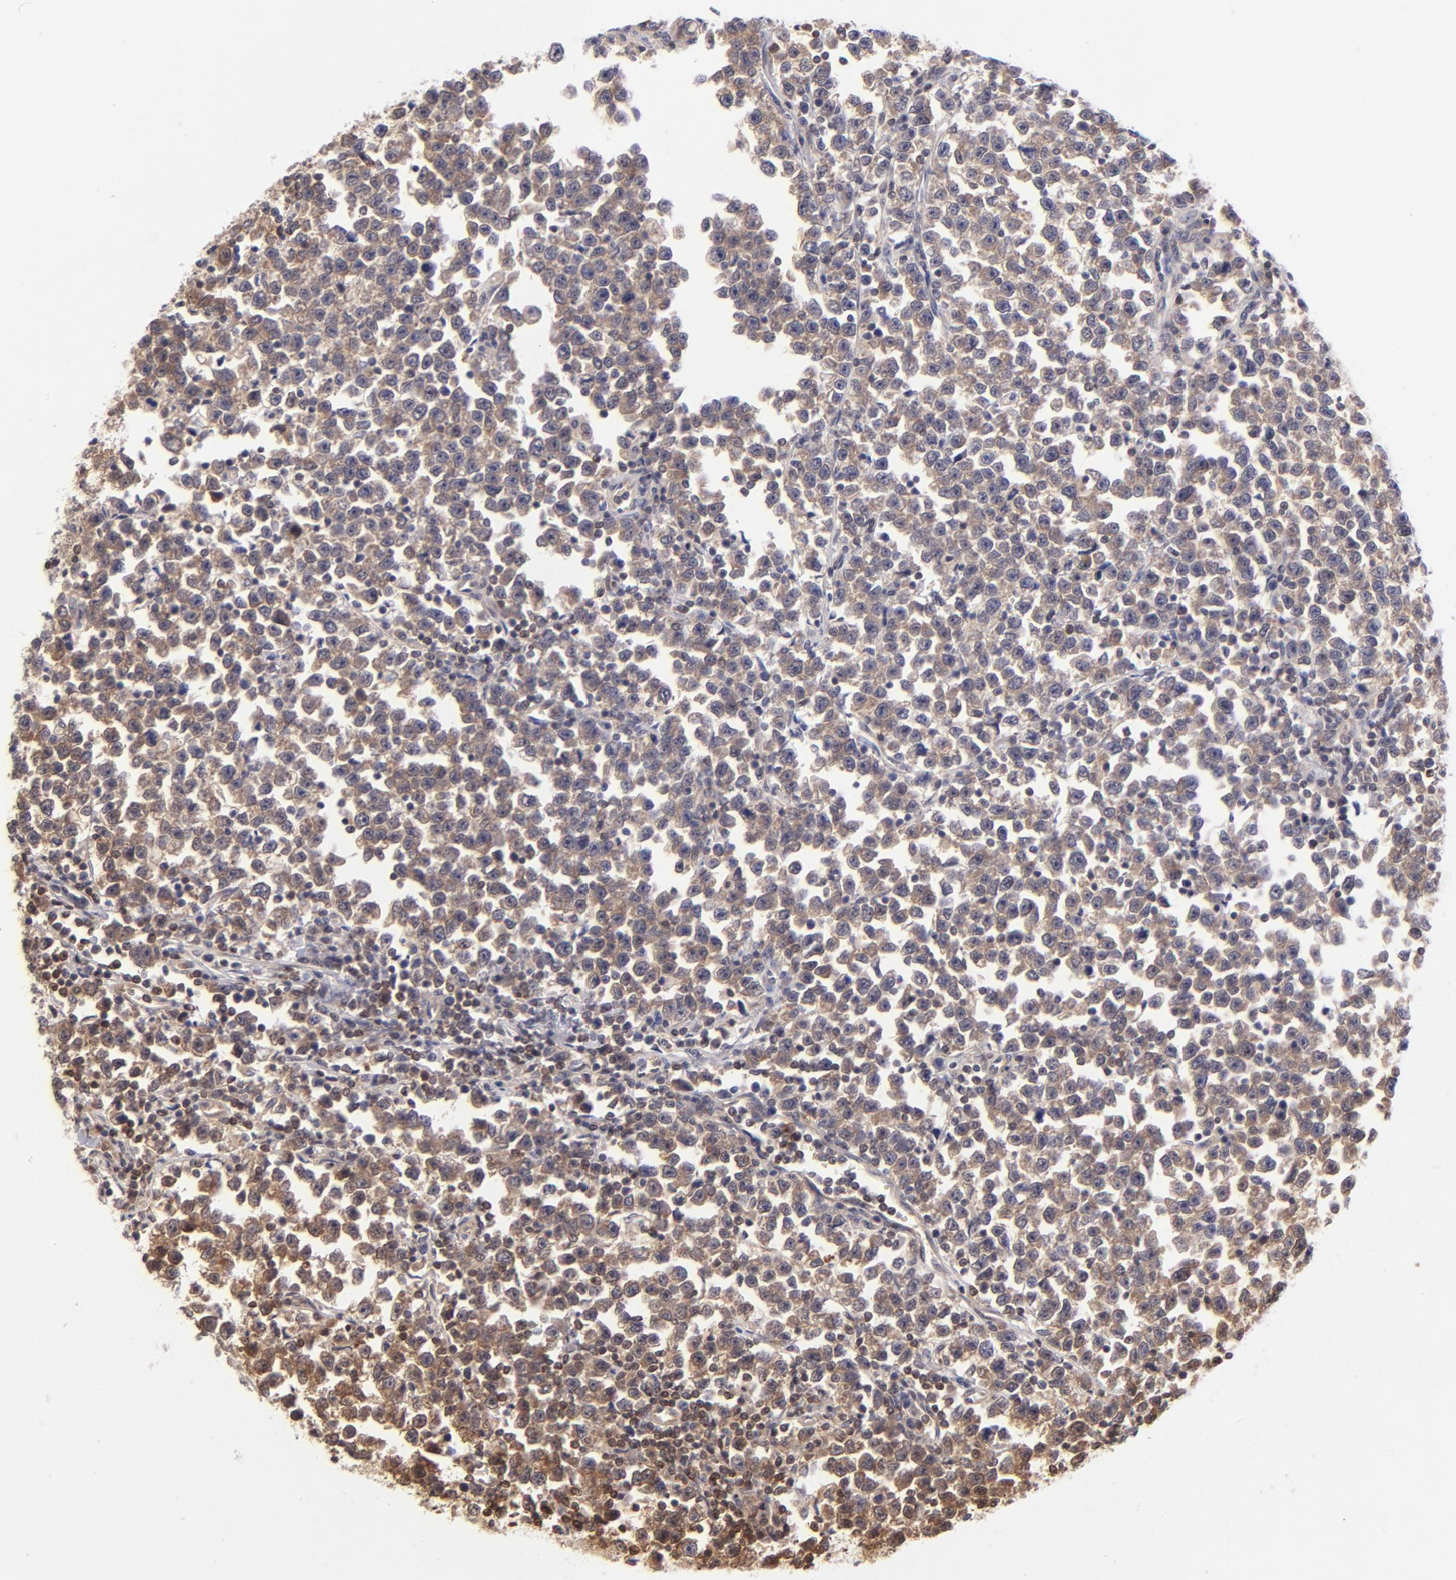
{"staining": {"intensity": "weak", "quantity": ">75%", "location": "cytoplasmic/membranous,nuclear"}, "tissue": "testis cancer", "cell_type": "Tumor cells", "image_type": "cancer", "snomed": [{"axis": "morphology", "description": "Seminoma, NOS"}, {"axis": "topography", "description": "Testis"}], "caption": "IHC staining of testis cancer, which demonstrates low levels of weak cytoplasmic/membranous and nuclear expression in approximately >75% of tumor cells indicating weak cytoplasmic/membranous and nuclear protein expression. The staining was performed using DAB (brown) for protein detection and nuclei were counterstained in hematoxylin (blue).", "gene": "YWHAB", "patient": {"sex": "male", "age": 43}}